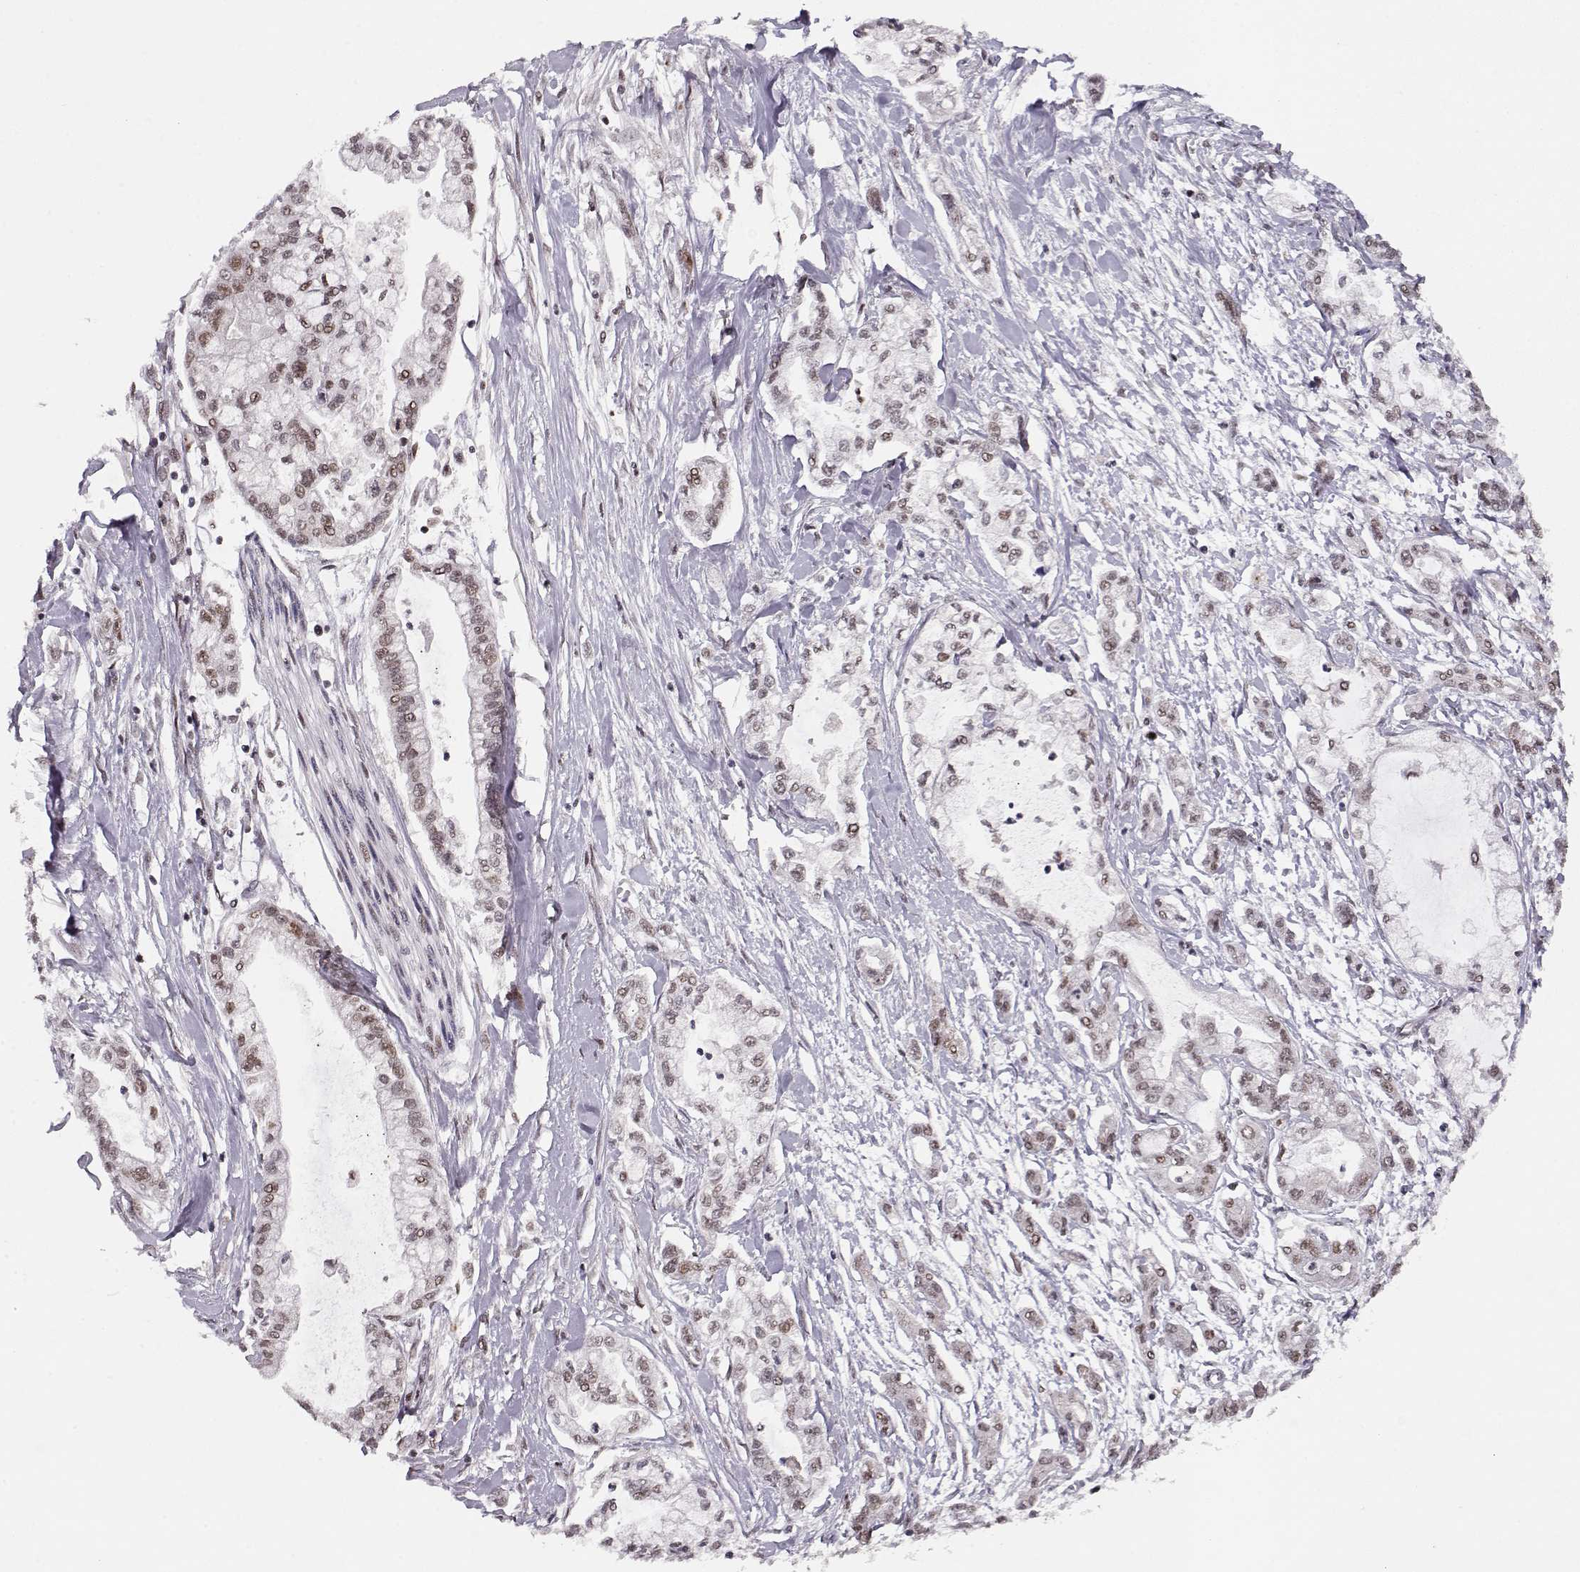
{"staining": {"intensity": "weak", "quantity": "25%-75%", "location": "nuclear"}, "tissue": "pancreatic cancer", "cell_type": "Tumor cells", "image_type": "cancer", "snomed": [{"axis": "morphology", "description": "Adenocarcinoma, NOS"}, {"axis": "topography", "description": "Pancreas"}], "caption": "This image exhibits pancreatic adenocarcinoma stained with immunohistochemistry to label a protein in brown. The nuclear of tumor cells show weak positivity for the protein. Nuclei are counter-stained blue.", "gene": "CSNK2A1", "patient": {"sex": "male", "age": 54}}